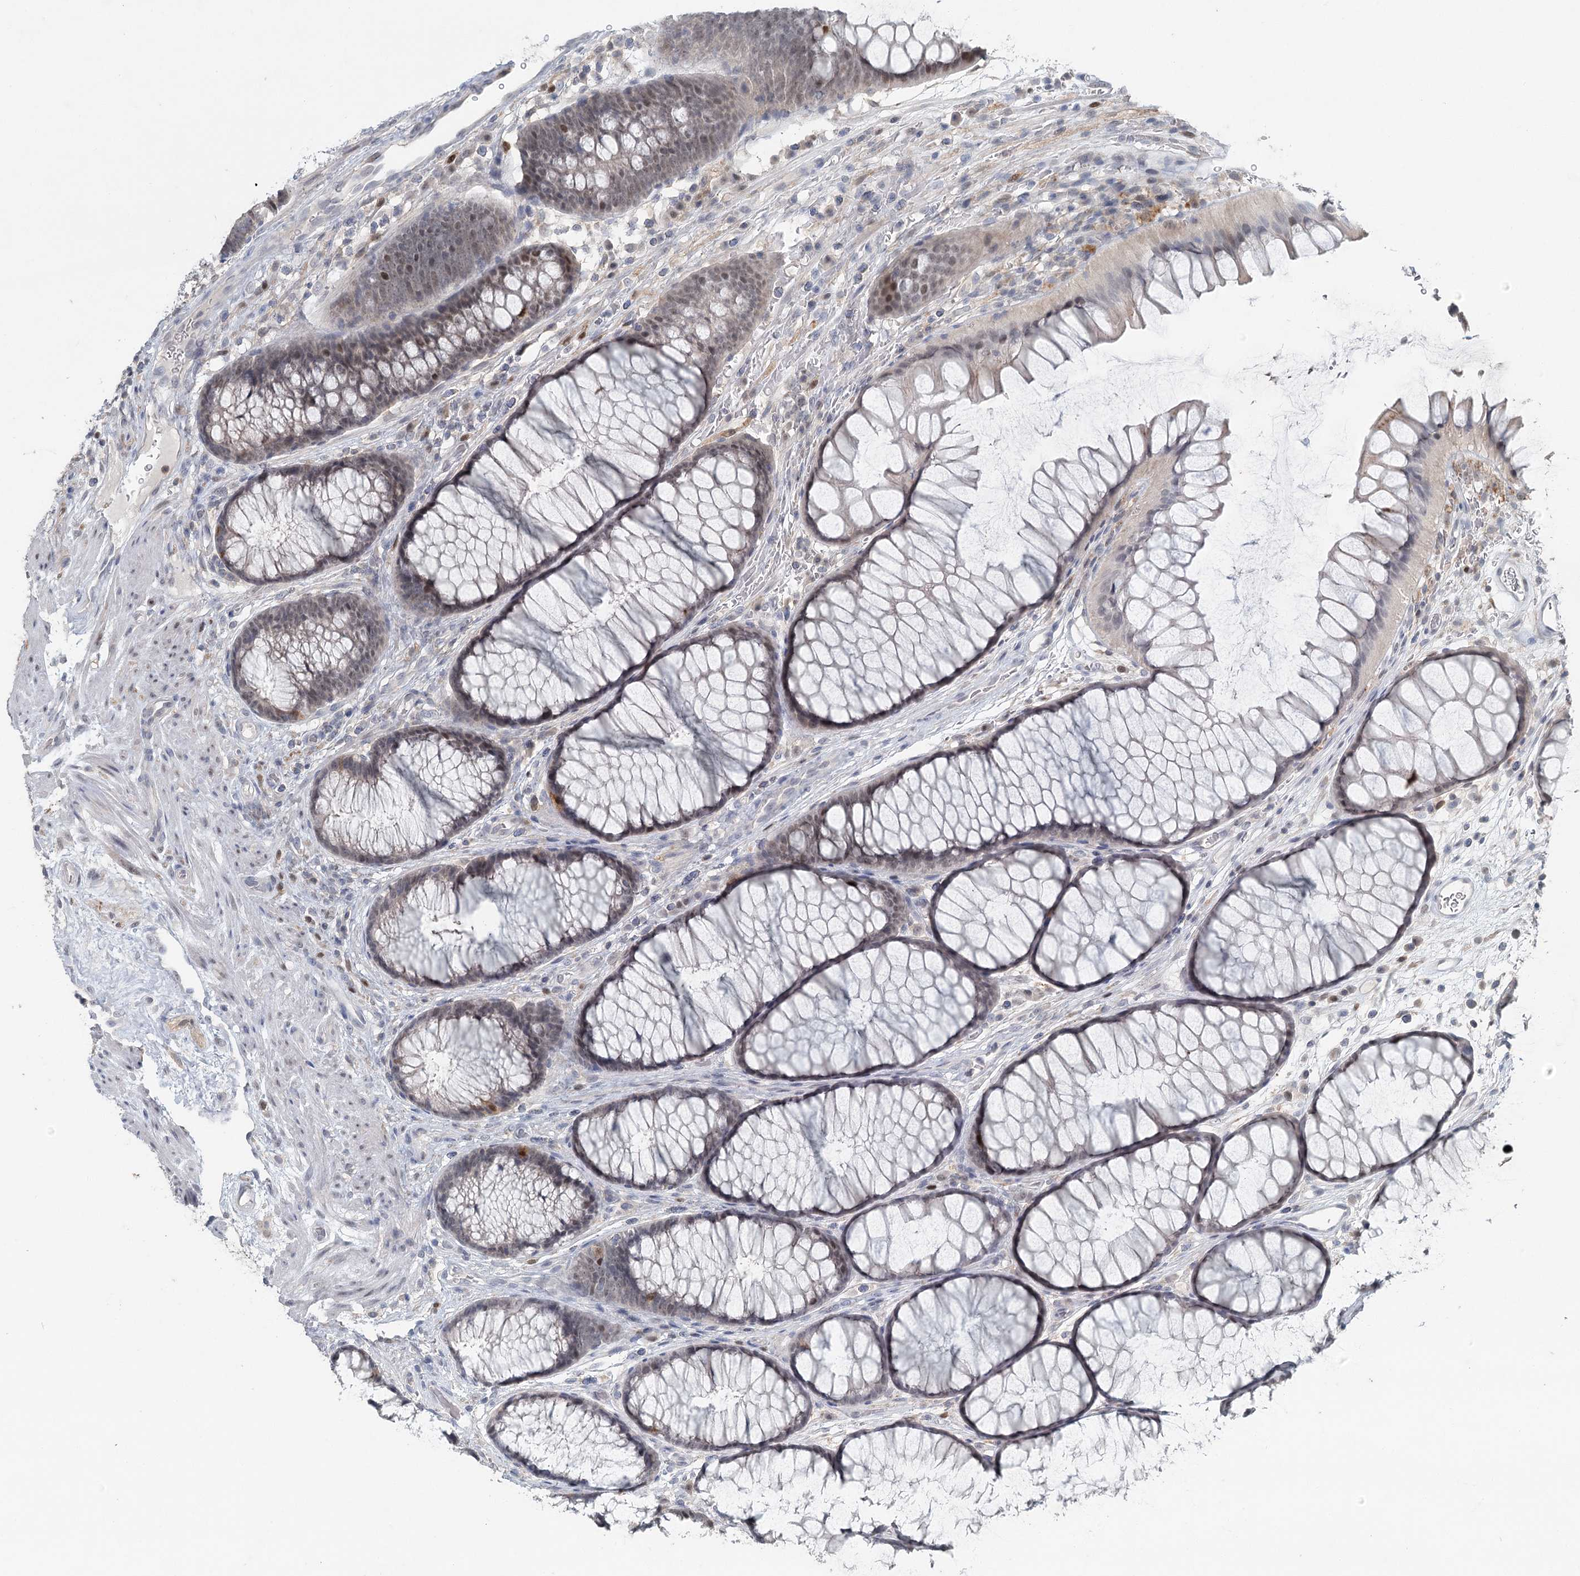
{"staining": {"intensity": "weak", "quantity": "<25%", "location": "cytoplasmic/membranous"}, "tissue": "colon", "cell_type": "Endothelial cells", "image_type": "normal", "snomed": [{"axis": "morphology", "description": "Normal tissue, NOS"}, {"axis": "topography", "description": "Colon"}], "caption": "High magnification brightfield microscopy of unremarkable colon stained with DAB (3,3'-diaminobenzidine) (brown) and counterstained with hematoxylin (blue): endothelial cells show no significant staining.", "gene": "ADK", "patient": {"sex": "female", "age": 82}}